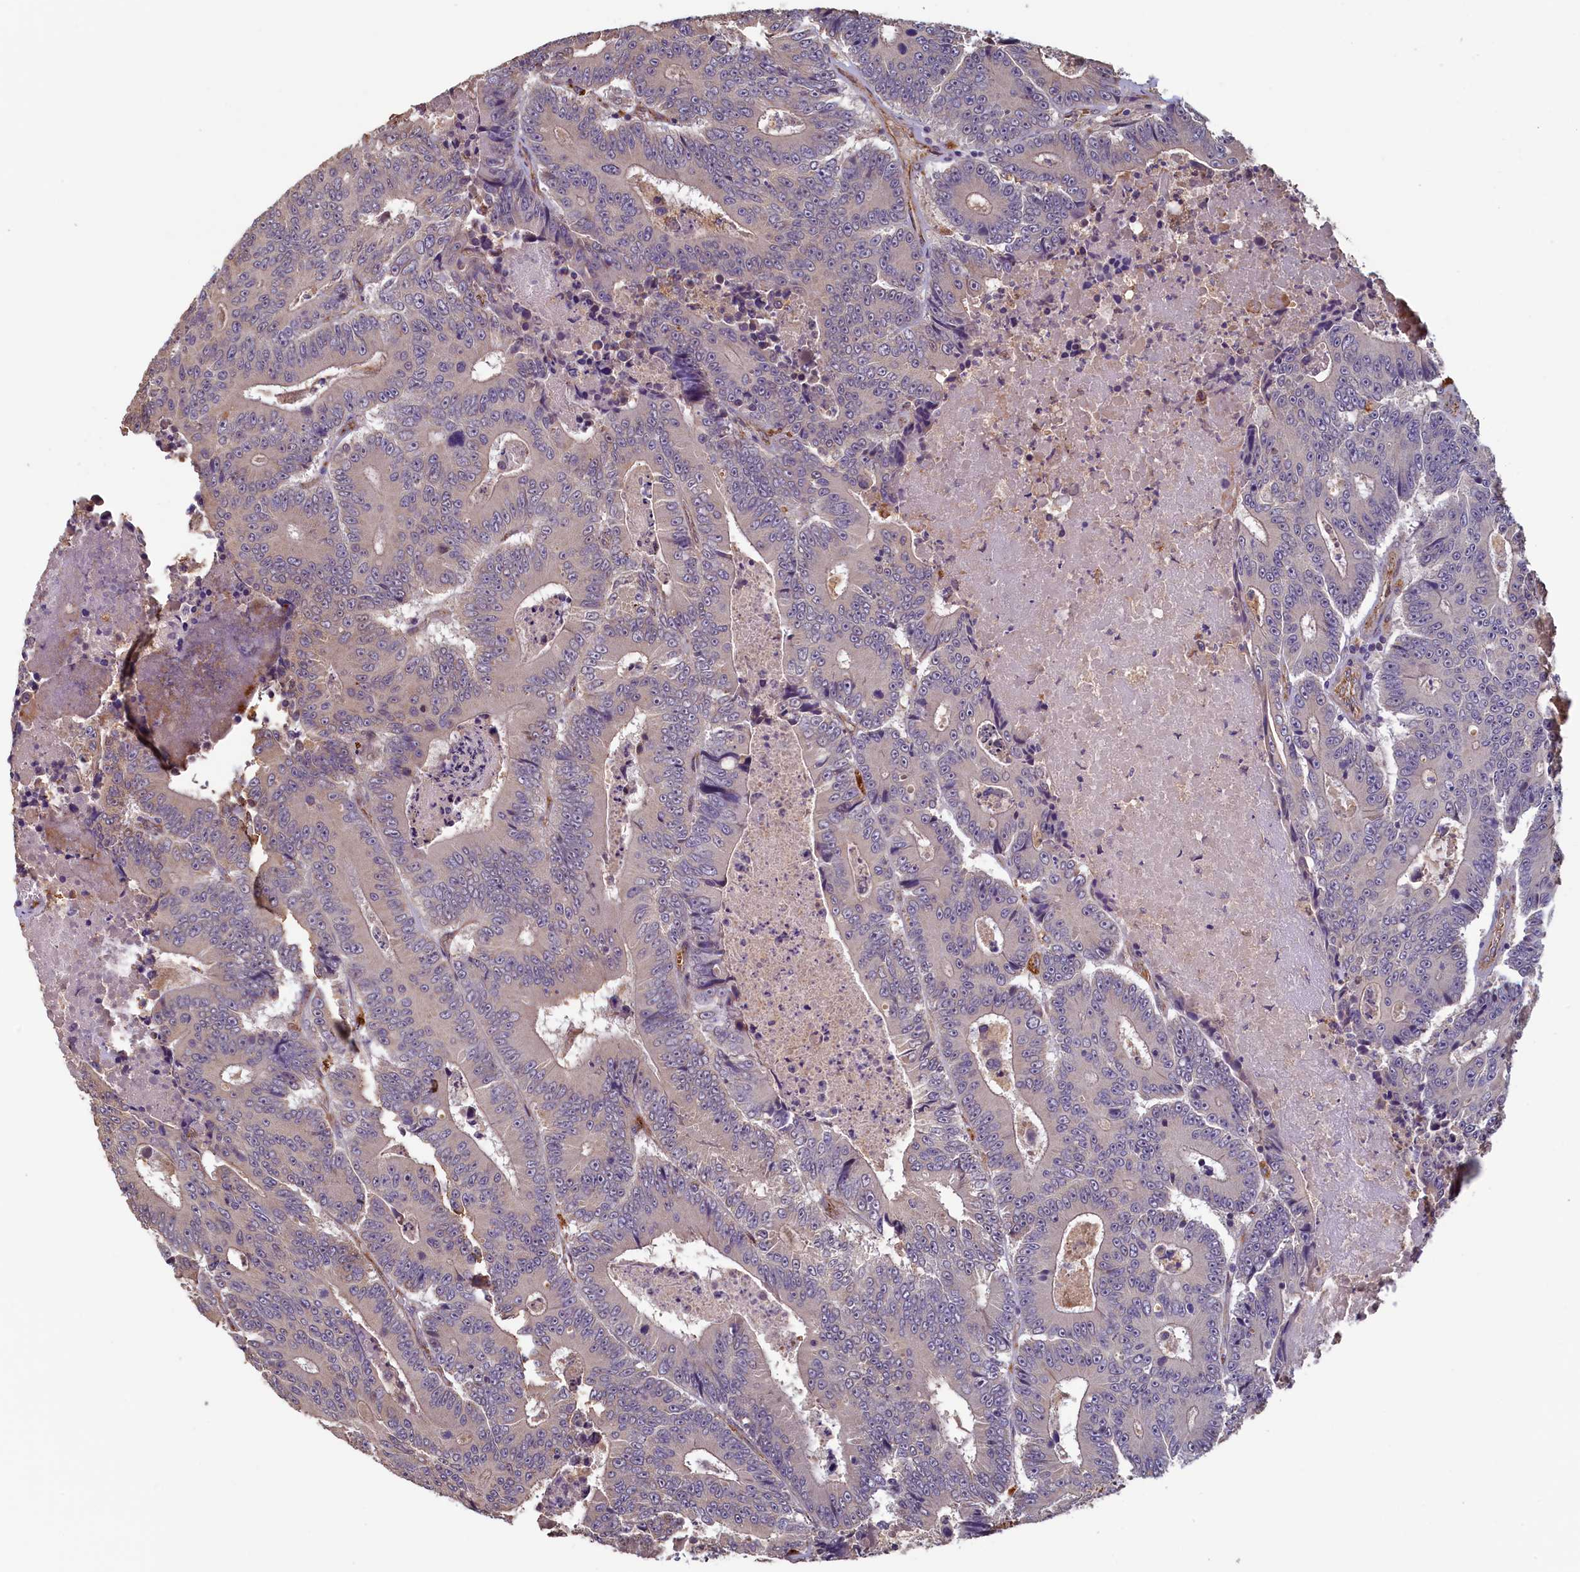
{"staining": {"intensity": "negative", "quantity": "none", "location": "none"}, "tissue": "colorectal cancer", "cell_type": "Tumor cells", "image_type": "cancer", "snomed": [{"axis": "morphology", "description": "Adenocarcinoma, NOS"}, {"axis": "topography", "description": "Colon"}], "caption": "Tumor cells are negative for protein expression in human colorectal cancer.", "gene": "ACSBG1", "patient": {"sex": "male", "age": 83}}